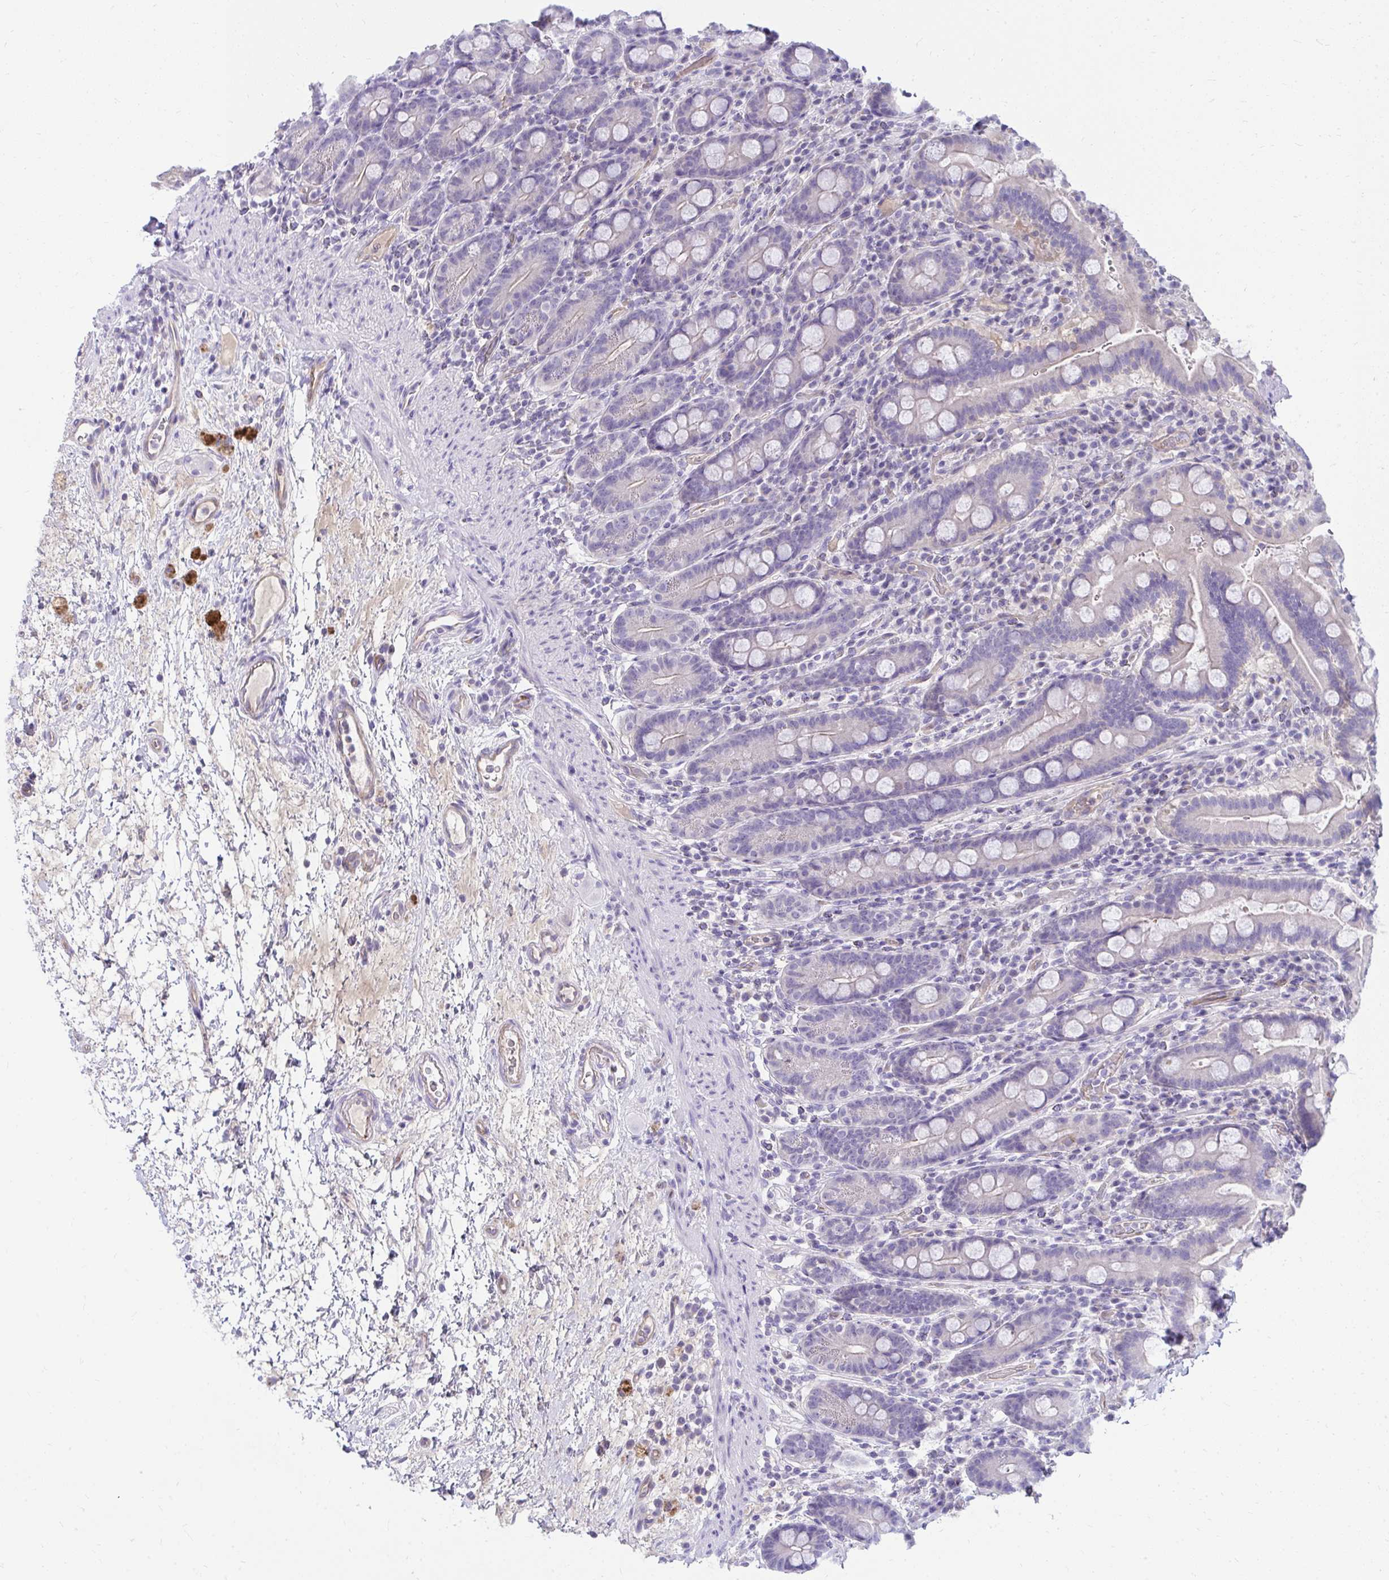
{"staining": {"intensity": "negative", "quantity": "none", "location": "none"}, "tissue": "small intestine", "cell_type": "Glandular cells", "image_type": "normal", "snomed": [{"axis": "morphology", "description": "Normal tissue, NOS"}, {"axis": "topography", "description": "Small intestine"}], "caption": "Immunohistochemical staining of unremarkable human small intestine demonstrates no significant positivity in glandular cells.", "gene": "LRRC36", "patient": {"sex": "male", "age": 26}}